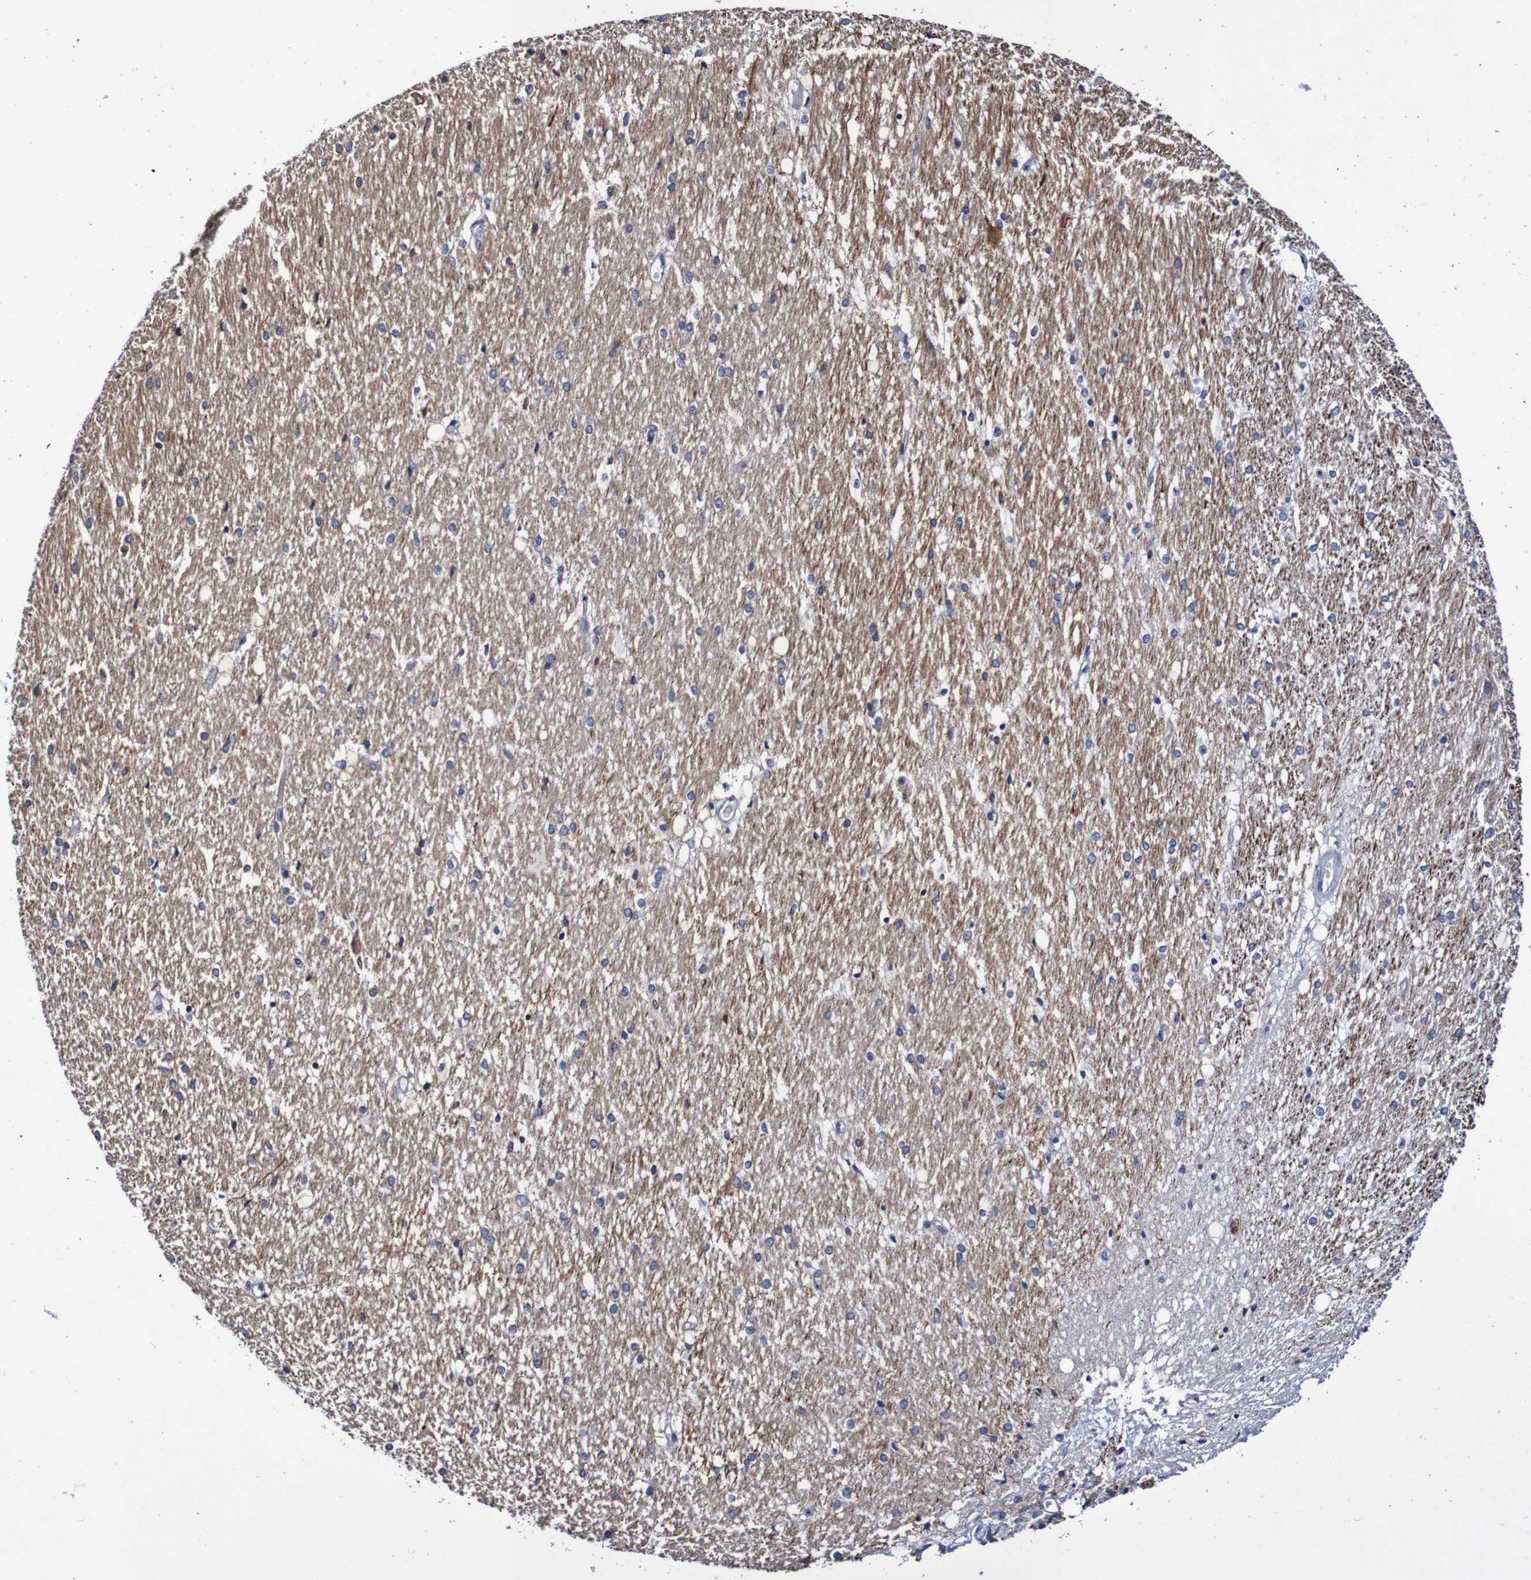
{"staining": {"intensity": "strong", "quantity": "25%-75%", "location": "cytoplasmic/membranous,nuclear"}, "tissue": "hippocampus", "cell_type": "Glial cells", "image_type": "normal", "snomed": [{"axis": "morphology", "description": "Normal tissue, NOS"}, {"axis": "topography", "description": "Hippocampus"}], "caption": "Immunohistochemical staining of benign human hippocampus displays high levels of strong cytoplasmic/membranous,nuclear positivity in approximately 25%-75% of glial cells.", "gene": "SEZ6", "patient": {"sex": "female", "age": 19}}